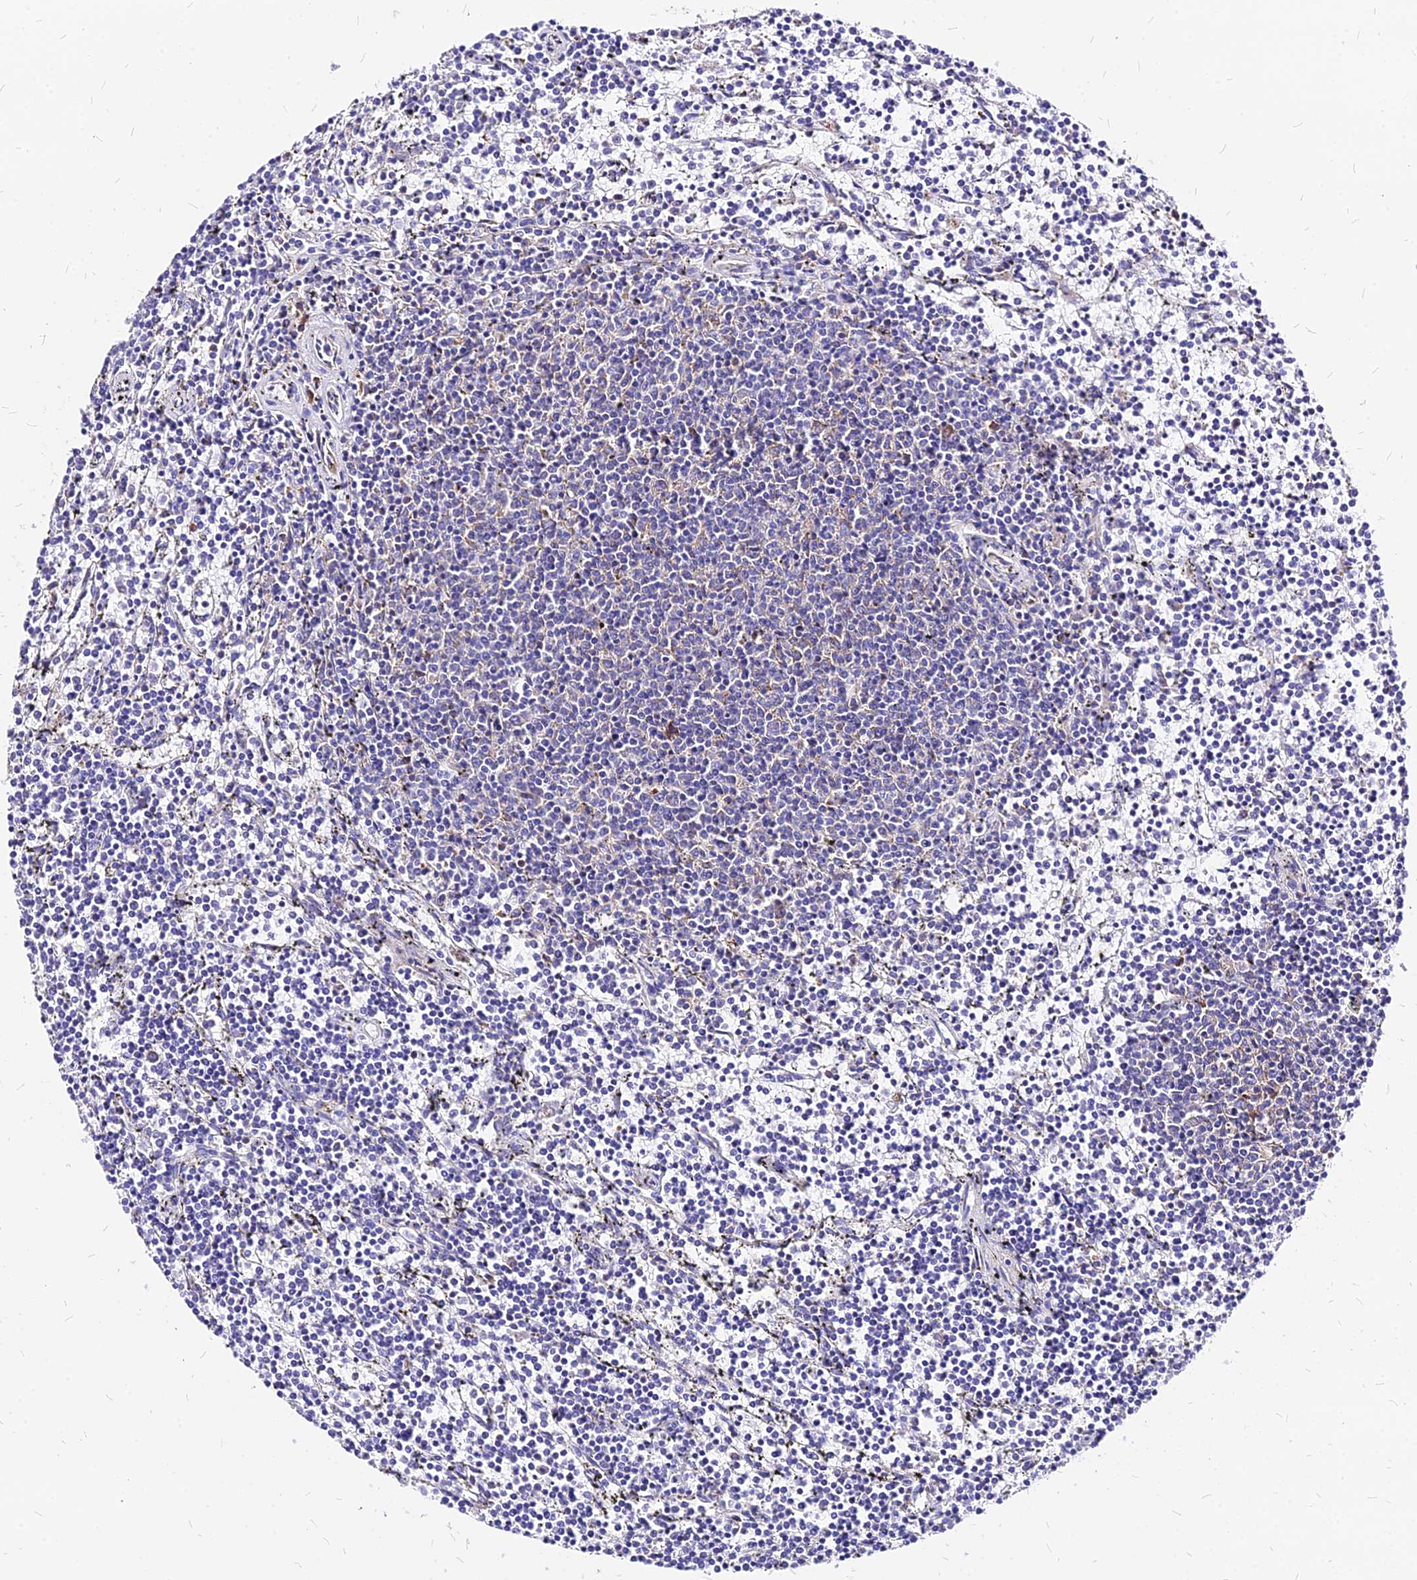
{"staining": {"intensity": "negative", "quantity": "none", "location": "none"}, "tissue": "lymphoma", "cell_type": "Tumor cells", "image_type": "cancer", "snomed": [{"axis": "morphology", "description": "Malignant lymphoma, non-Hodgkin's type, Low grade"}, {"axis": "topography", "description": "Spleen"}], "caption": "Tumor cells show no significant protein staining in low-grade malignant lymphoma, non-Hodgkin's type.", "gene": "RPL19", "patient": {"sex": "female", "age": 50}}